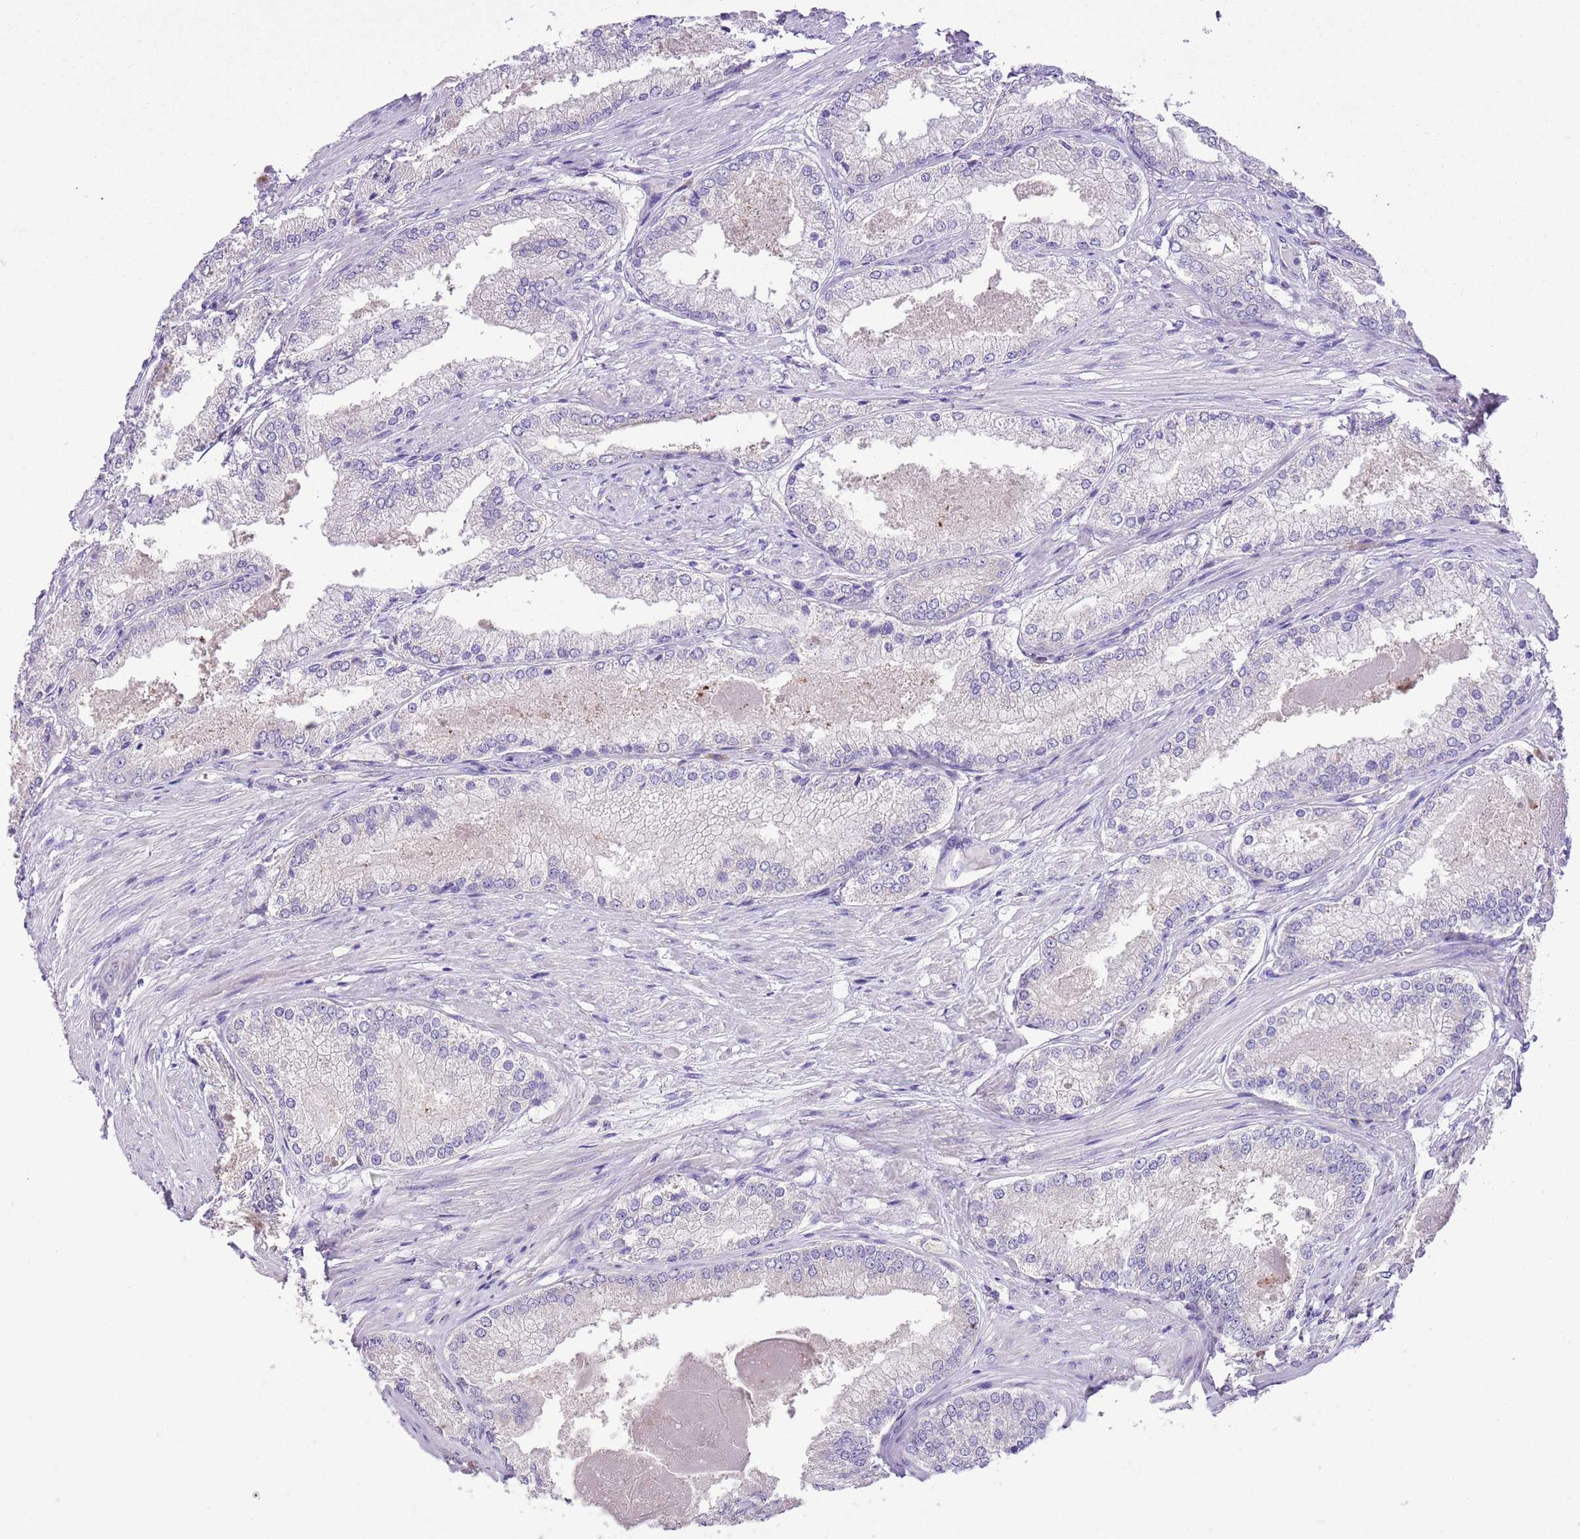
{"staining": {"intensity": "negative", "quantity": "none", "location": "none"}, "tissue": "prostate cancer", "cell_type": "Tumor cells", "image_type": "cancer", "snomed": [{"axis": "morphology", "description": "Adenocarcinoma, Low grade"}, {"axis": "topography", "description": "Prostate"}], "caption": "A micrograph of prostate cancer stained for a protein shows no brown staining in tumor cells.", "gene": "CLEC2A", "patient": {"sex": "male", "age": 68}}